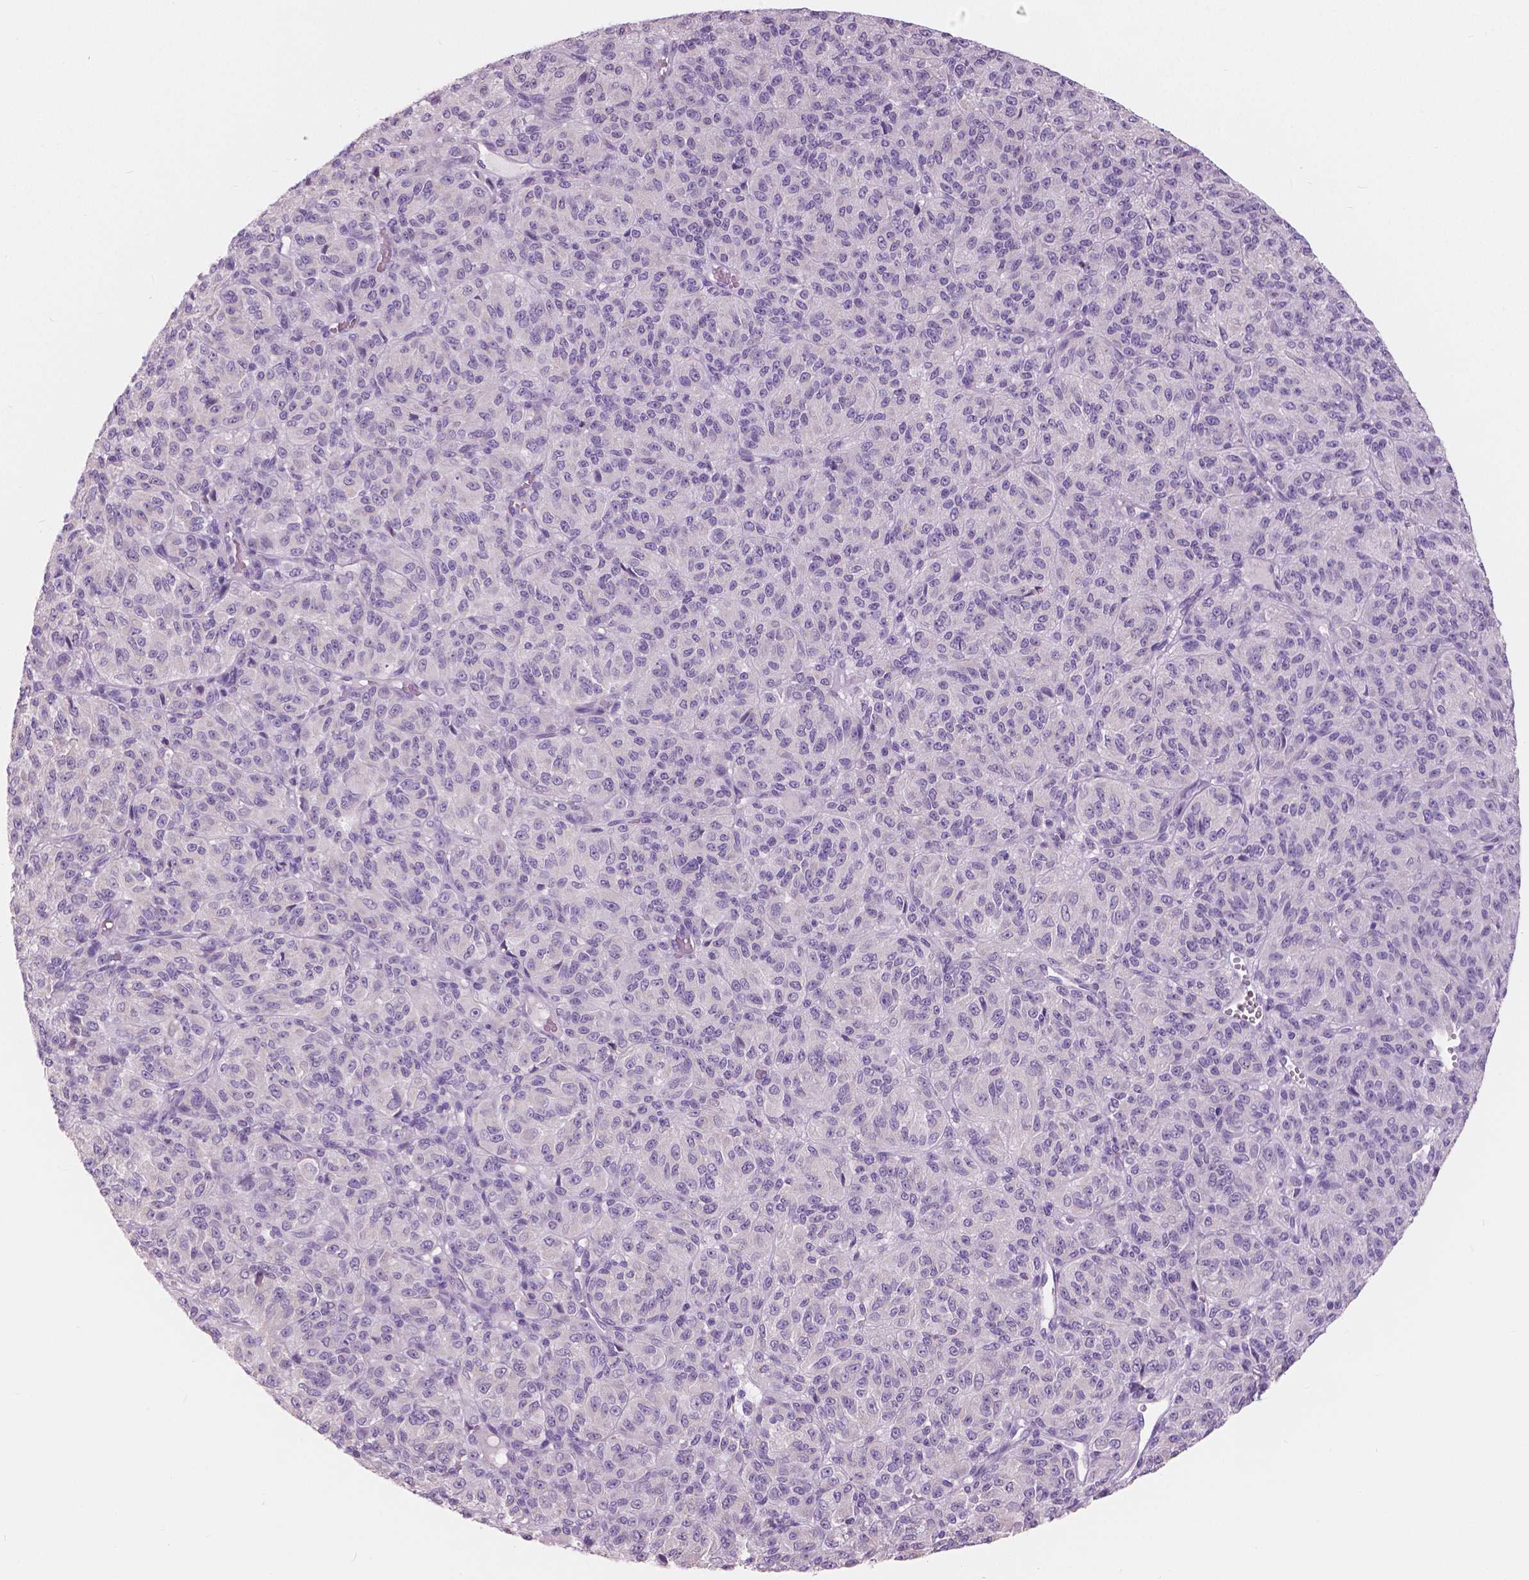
{"staining": {"intensity": "negative", "quantity": "none", "location": "none"}, "tissue": "melanoma", "cell_type": "Tumor cells", "image_type": "cancer", "snomed": [{"axis": "morphology", "description": "Malignant melanoma, Metastatic site"}, {"axis": "topography", "description": "Brain"}], "caption": "Tumor cells show no significant protein staining in melanoma.", "gene": "CXCR2", "patient": {"sex": "female", "age": 56}}